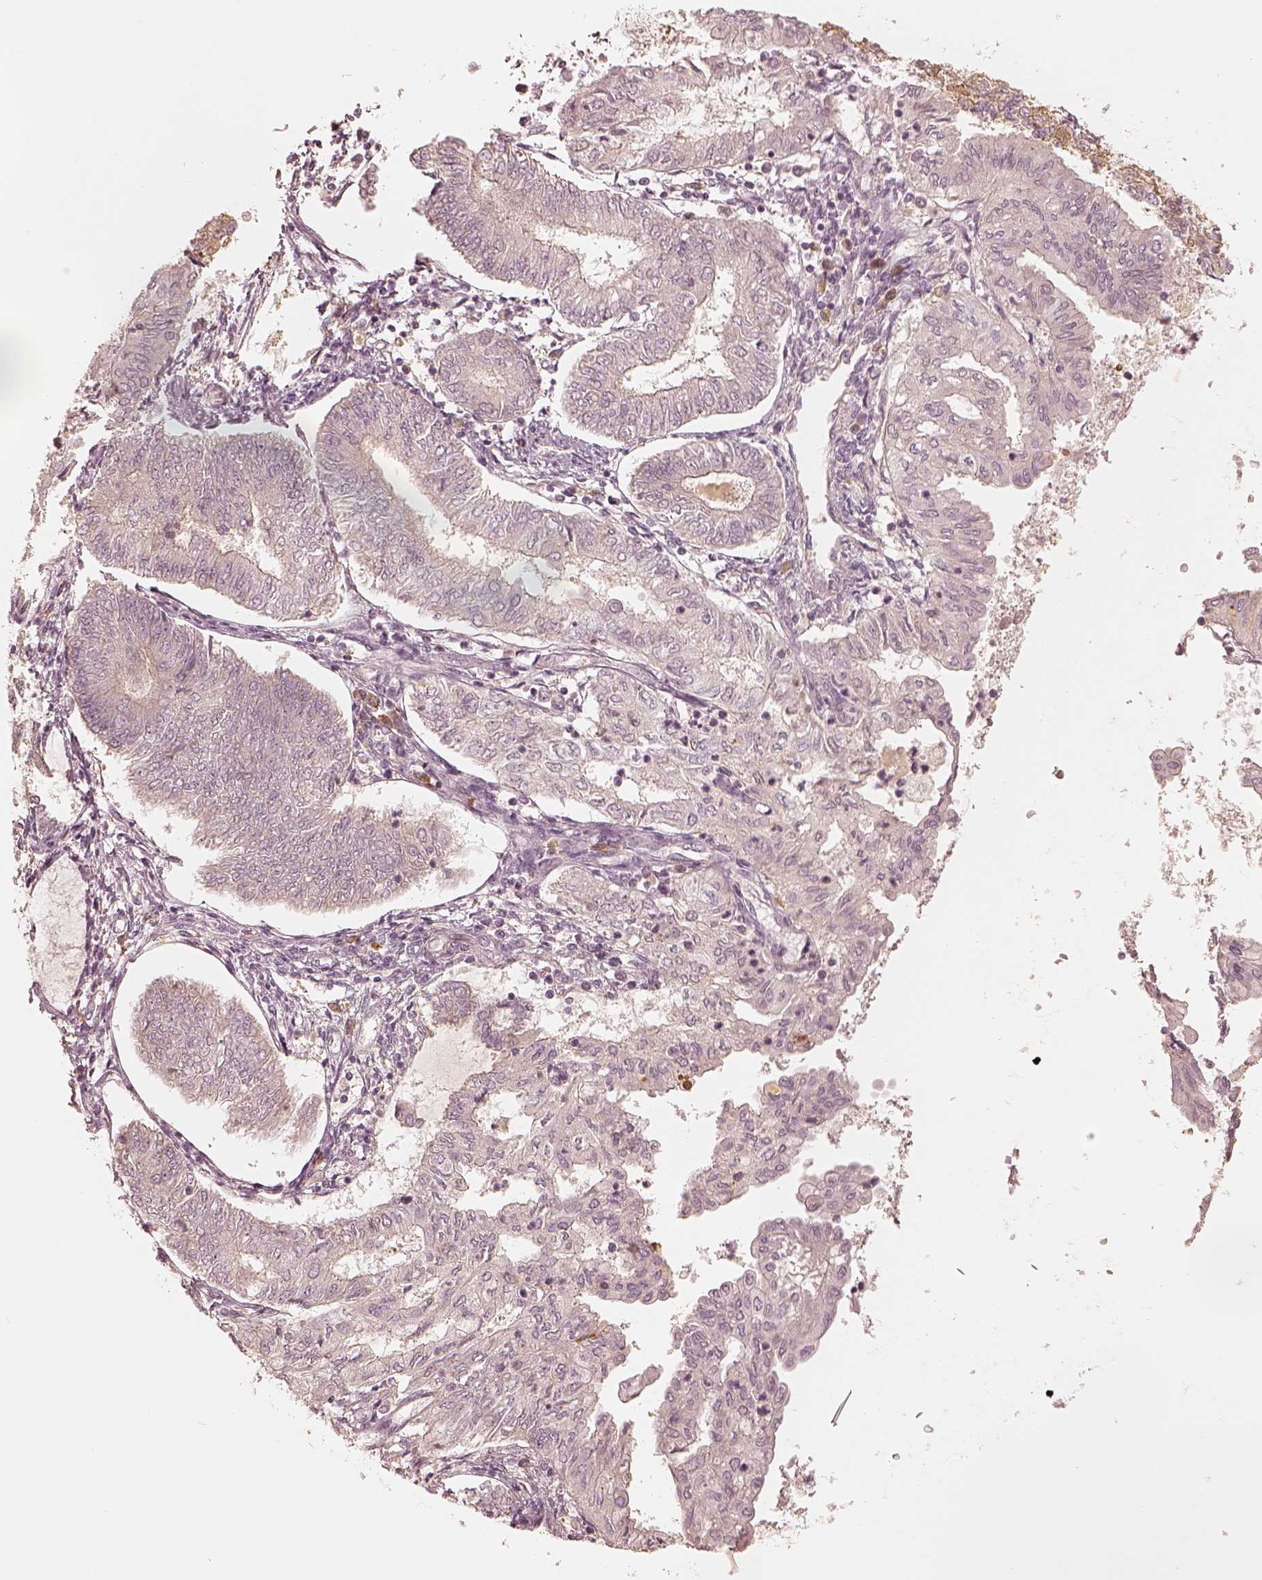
{"staining": {"intensity": "negative", "quantity": "none", "location": "none"}, "tissue": "endometrial cancer", "cell_type": "Tumor cells", "image_type": "cancer", "snomed": [{"axis": "morphology", "description": "Adenocarcinoma, NOS"}, {"axis": "topography", "description": "Endometrium"}], "caption": "Adenocarcinoma (endometrial) was stained to show a protein in brown. There is no significant staining in tumor cells. (Brightfield microscopy of DAB immunohistochemistry at high magnification).", "gene": "GORASP2", "patient": {"sex": "female", "age": 68}}